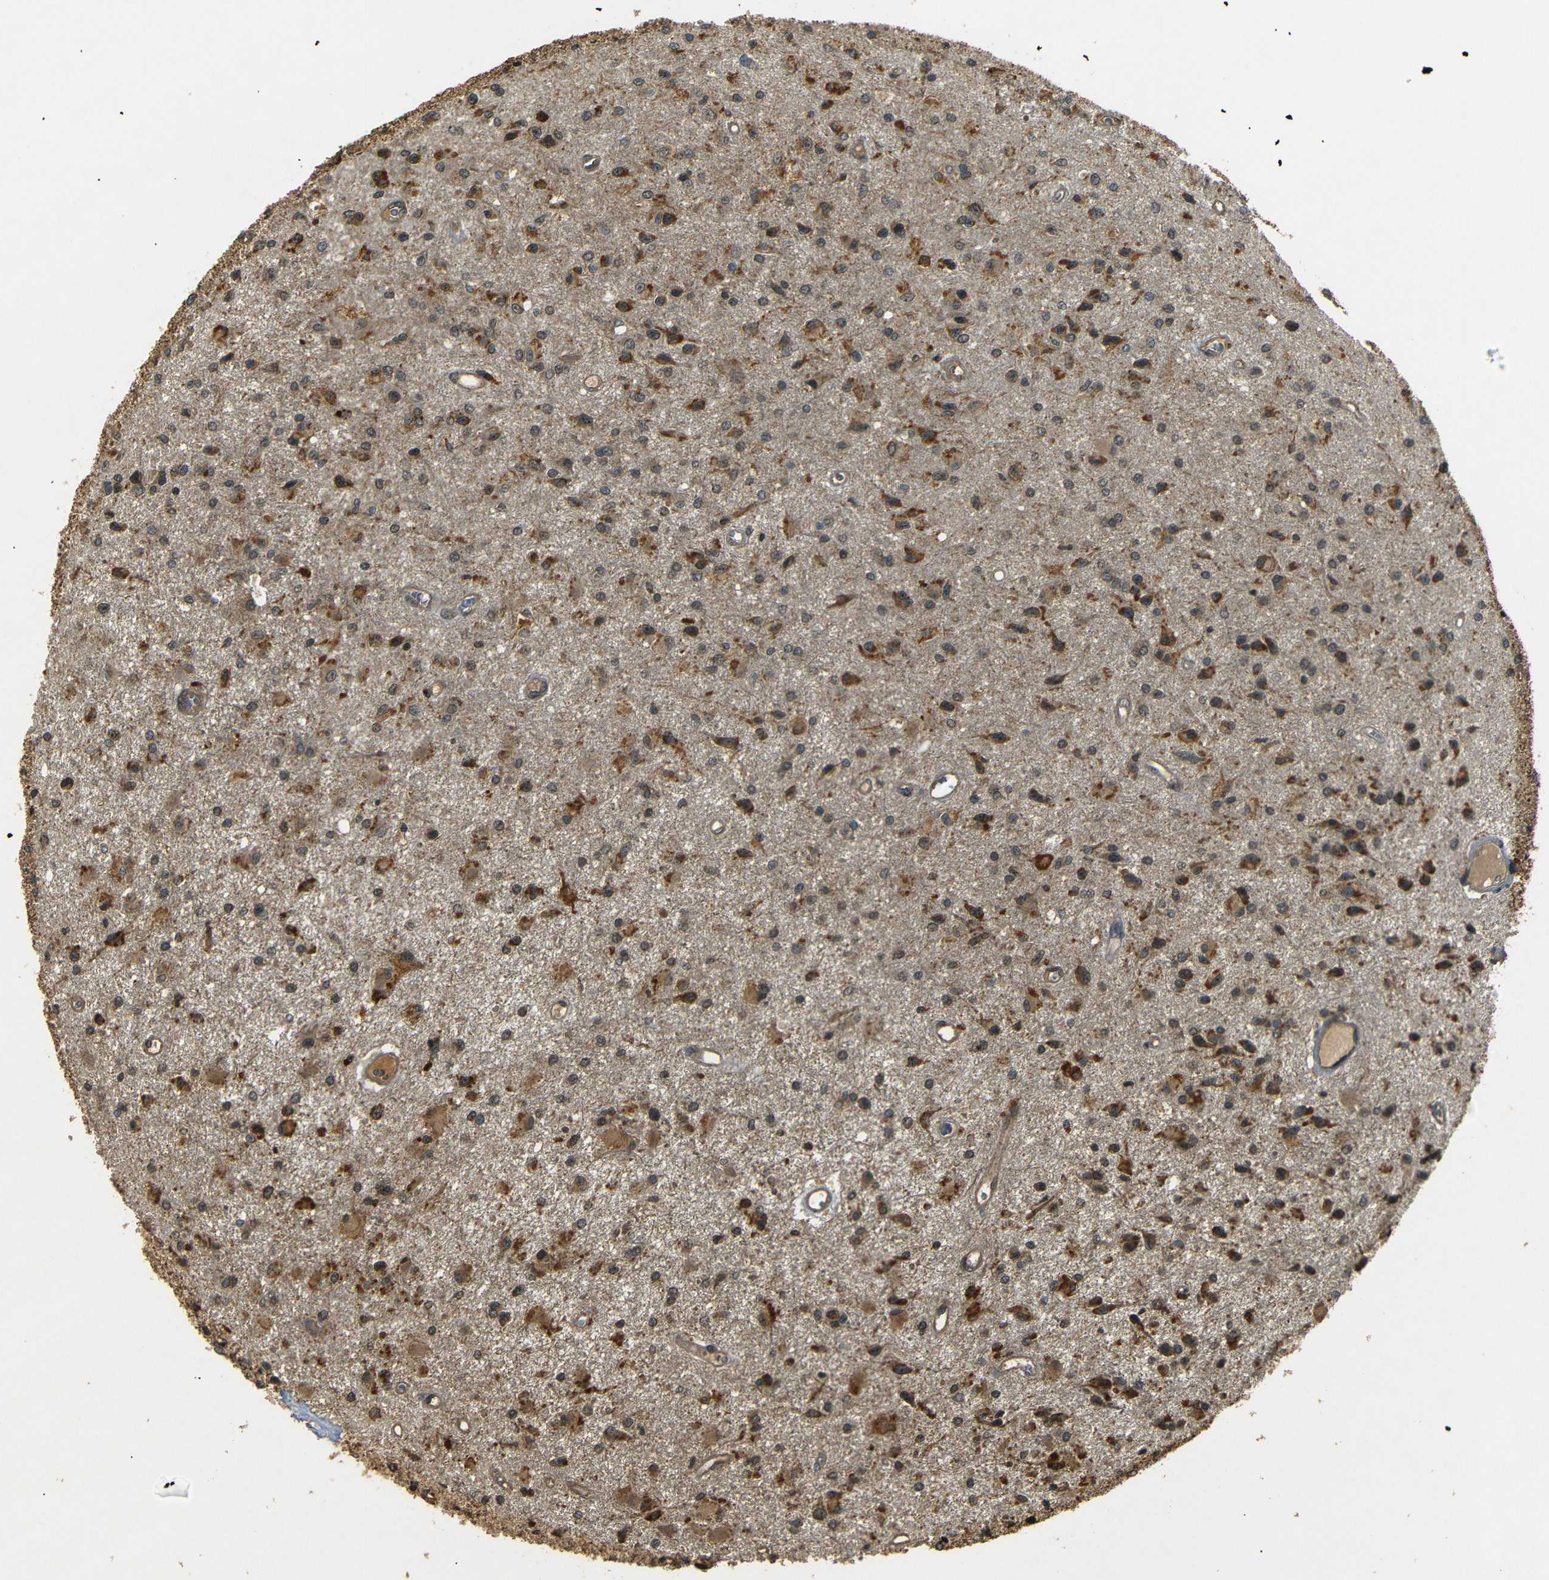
{"staining": {"intensity": "moderate", "quantity": ">75%", "location": "cytoplasmic/membranous"}, "tissue": "glioma", "cell_type": "Tumor cells", "image_type": "cancer", "snomed": [{"axis": "morphology", "description": "Glioma, malignant, Low grade"}, {"axis": "topography", "description": "Brain"}], "caption": "Glioma stained for a protein (brown) reveals moderate cytoplasmic/membranous positive expression in about >75% of tumor cells.", "gene": "TANK", "patient": {"sex": "male", "age": 58}}